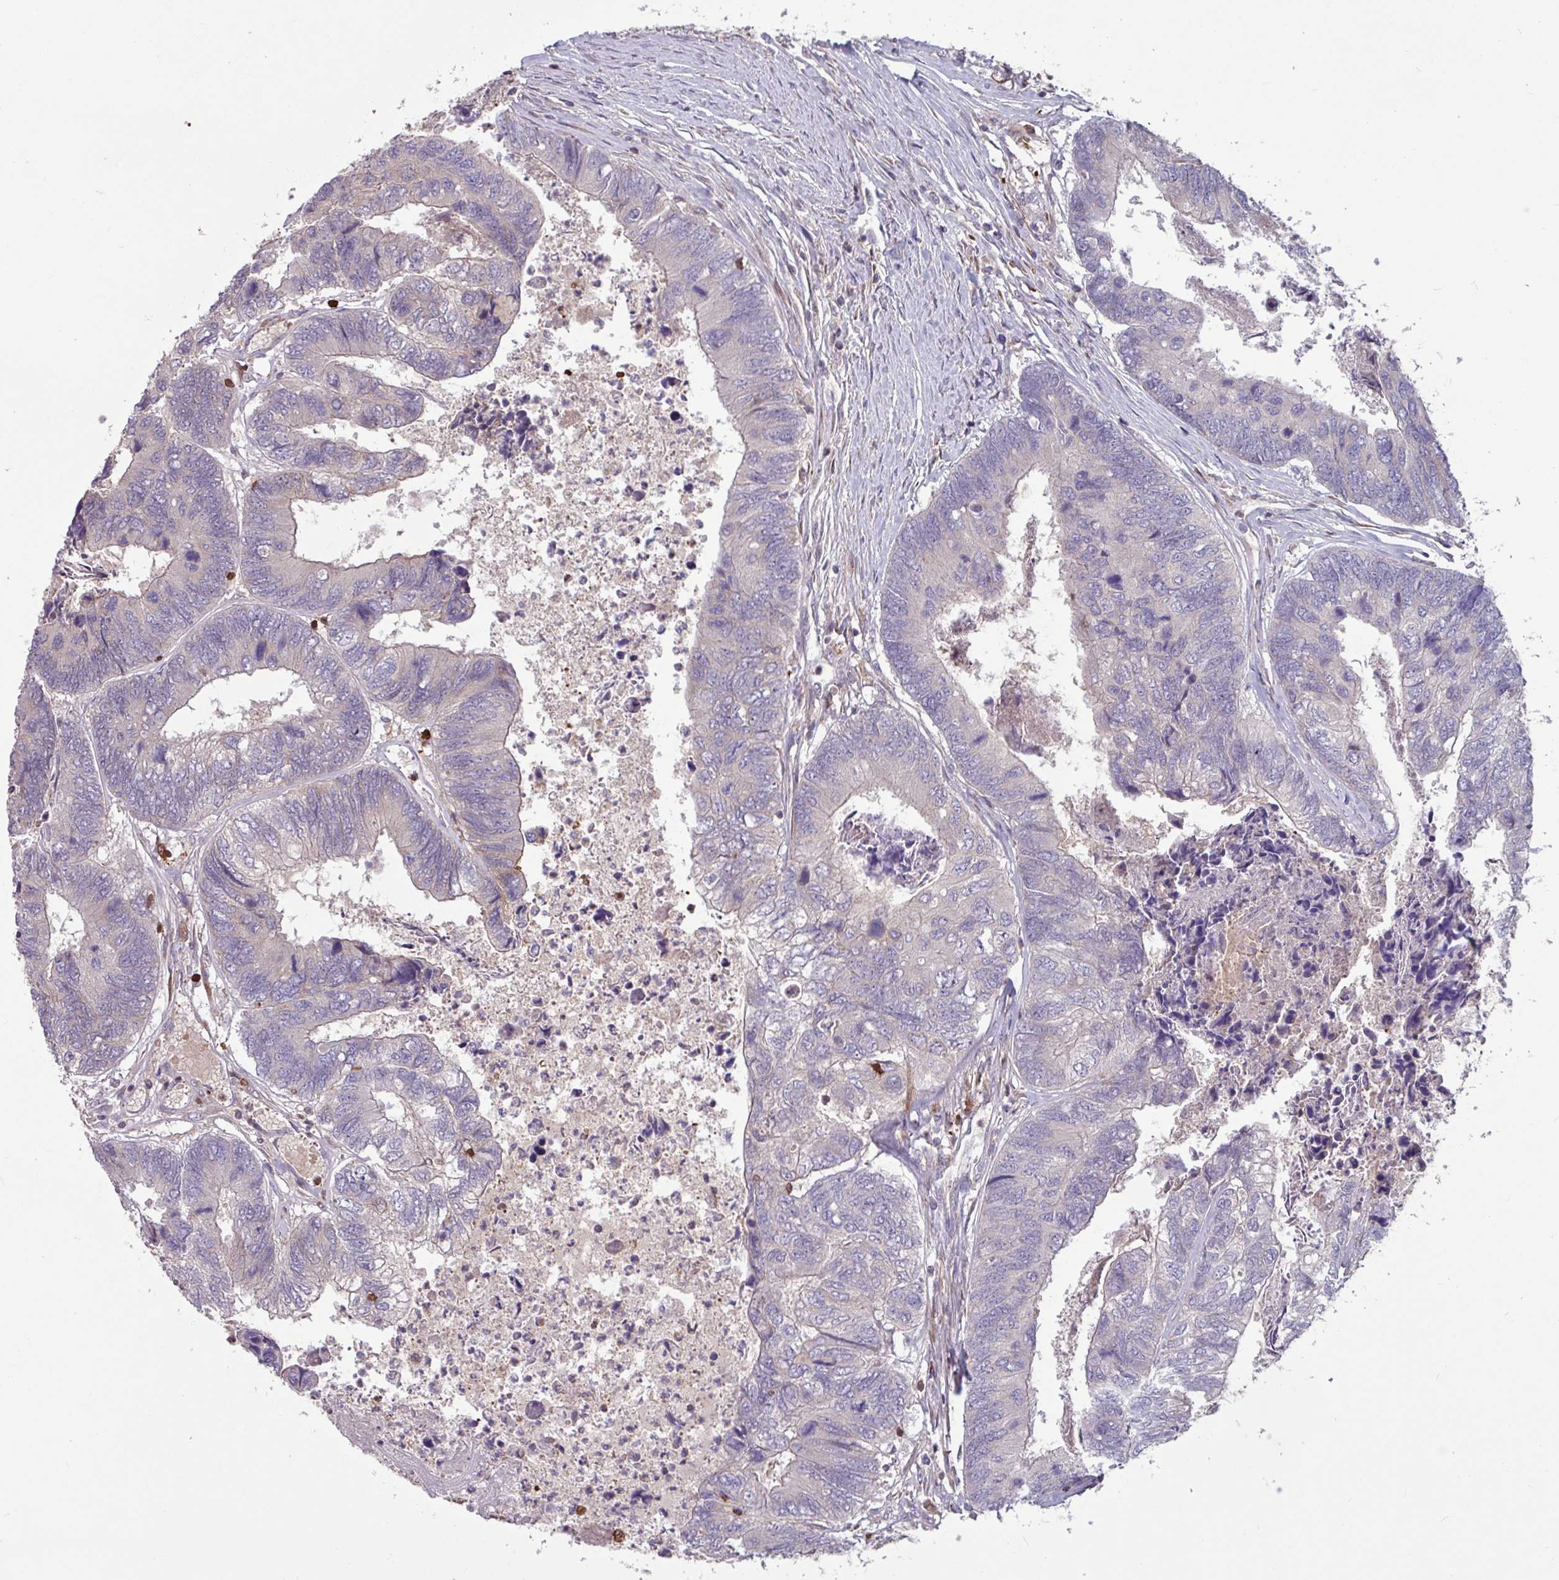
{"staining": {"intensity": "negative", "quantity": "none", "location": "none"}, "tissue": "colorectal cancer", "cell_type": "Tumor cells", "image_type": "cancer", "snomed": [{"axis": "morphology", "description": "Adenocarcinoma, NOS"}, {"axis": "topography", "description": "Colon"}], "caption": "This is an immunohistochemistry histopathology image of human colorectal cancer. There is no staining in tumor cells.", "gene": "SEC61G", "patient": {"sex": "female", "age": 67}}